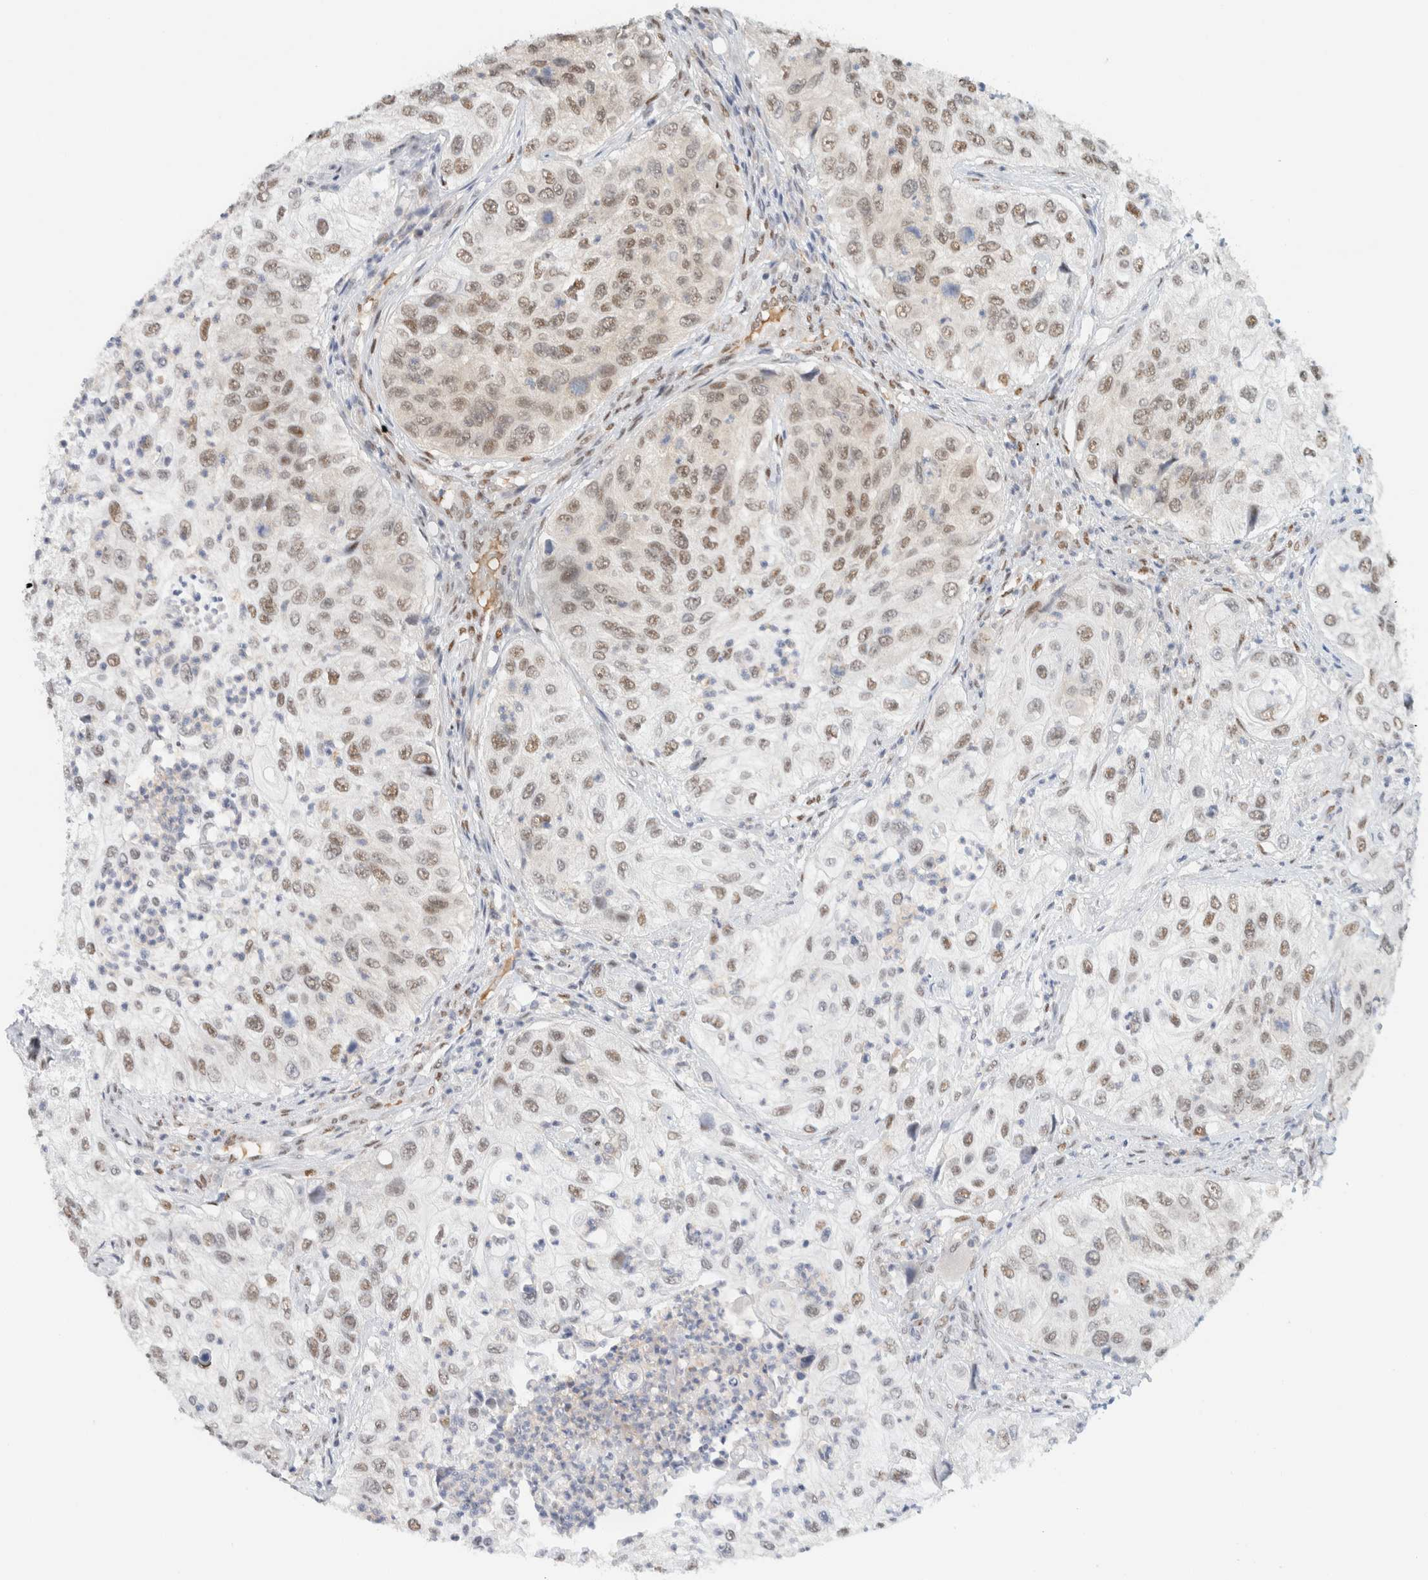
{"staining": {"intensity": "moderate", "quantity": "<25%", "location": "nuclear"}, "tissue": "urothelial cancer", "cell_type": "Tumor cells", "image_type": "cancer", "snomed": [{"axis": "morphology", "description": "Urothelial carcinoma, High grade"}, {"axis": "topography", "description": "Urinary bladder"}], "caption": "Protein analysis of urothelial cancer tissue reveals moderate nuclear expression in about <25% of tumor cells.", "gene": "ZNF683", "patient": {"sex": "female", "age": 60}}